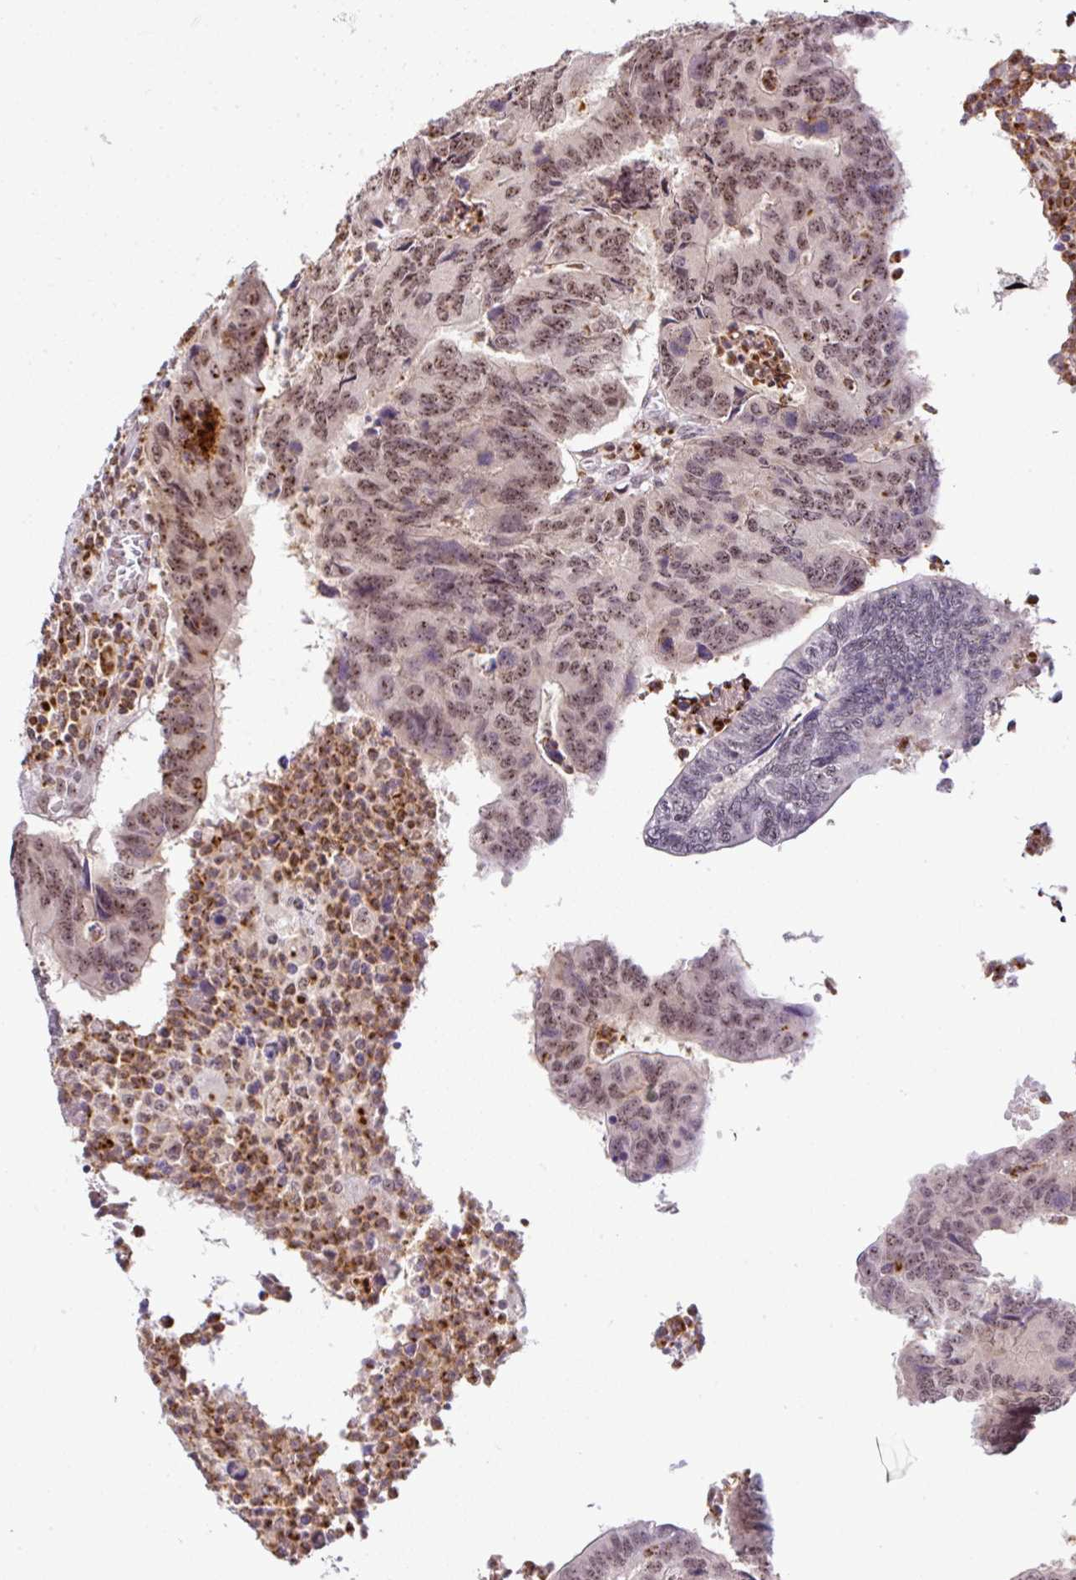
{"staining": {"intensity": "moderate", "quantity": ">75%", "location": "nuclear"}, "tissue": "colorectal cancer", "cell_type": "Tumor cells", "image_type": "cancer", "snomed": [{"axis": "morphology", "description": "Adenocarcinoma, NOS"}, {"axis": "topography", "description": "Colon"}], "caption": "Protein staining by immunohistochemistry (IHC) demonstrates moderate nuclear positivity in approximately >75% of tumor cells in colorectal adenocarcinoma. (brown staining indicates protein expression, while blue staining denotes nuclei).", "gene": "PTPN2", "patient": {"sex": "female", "age": 67}}